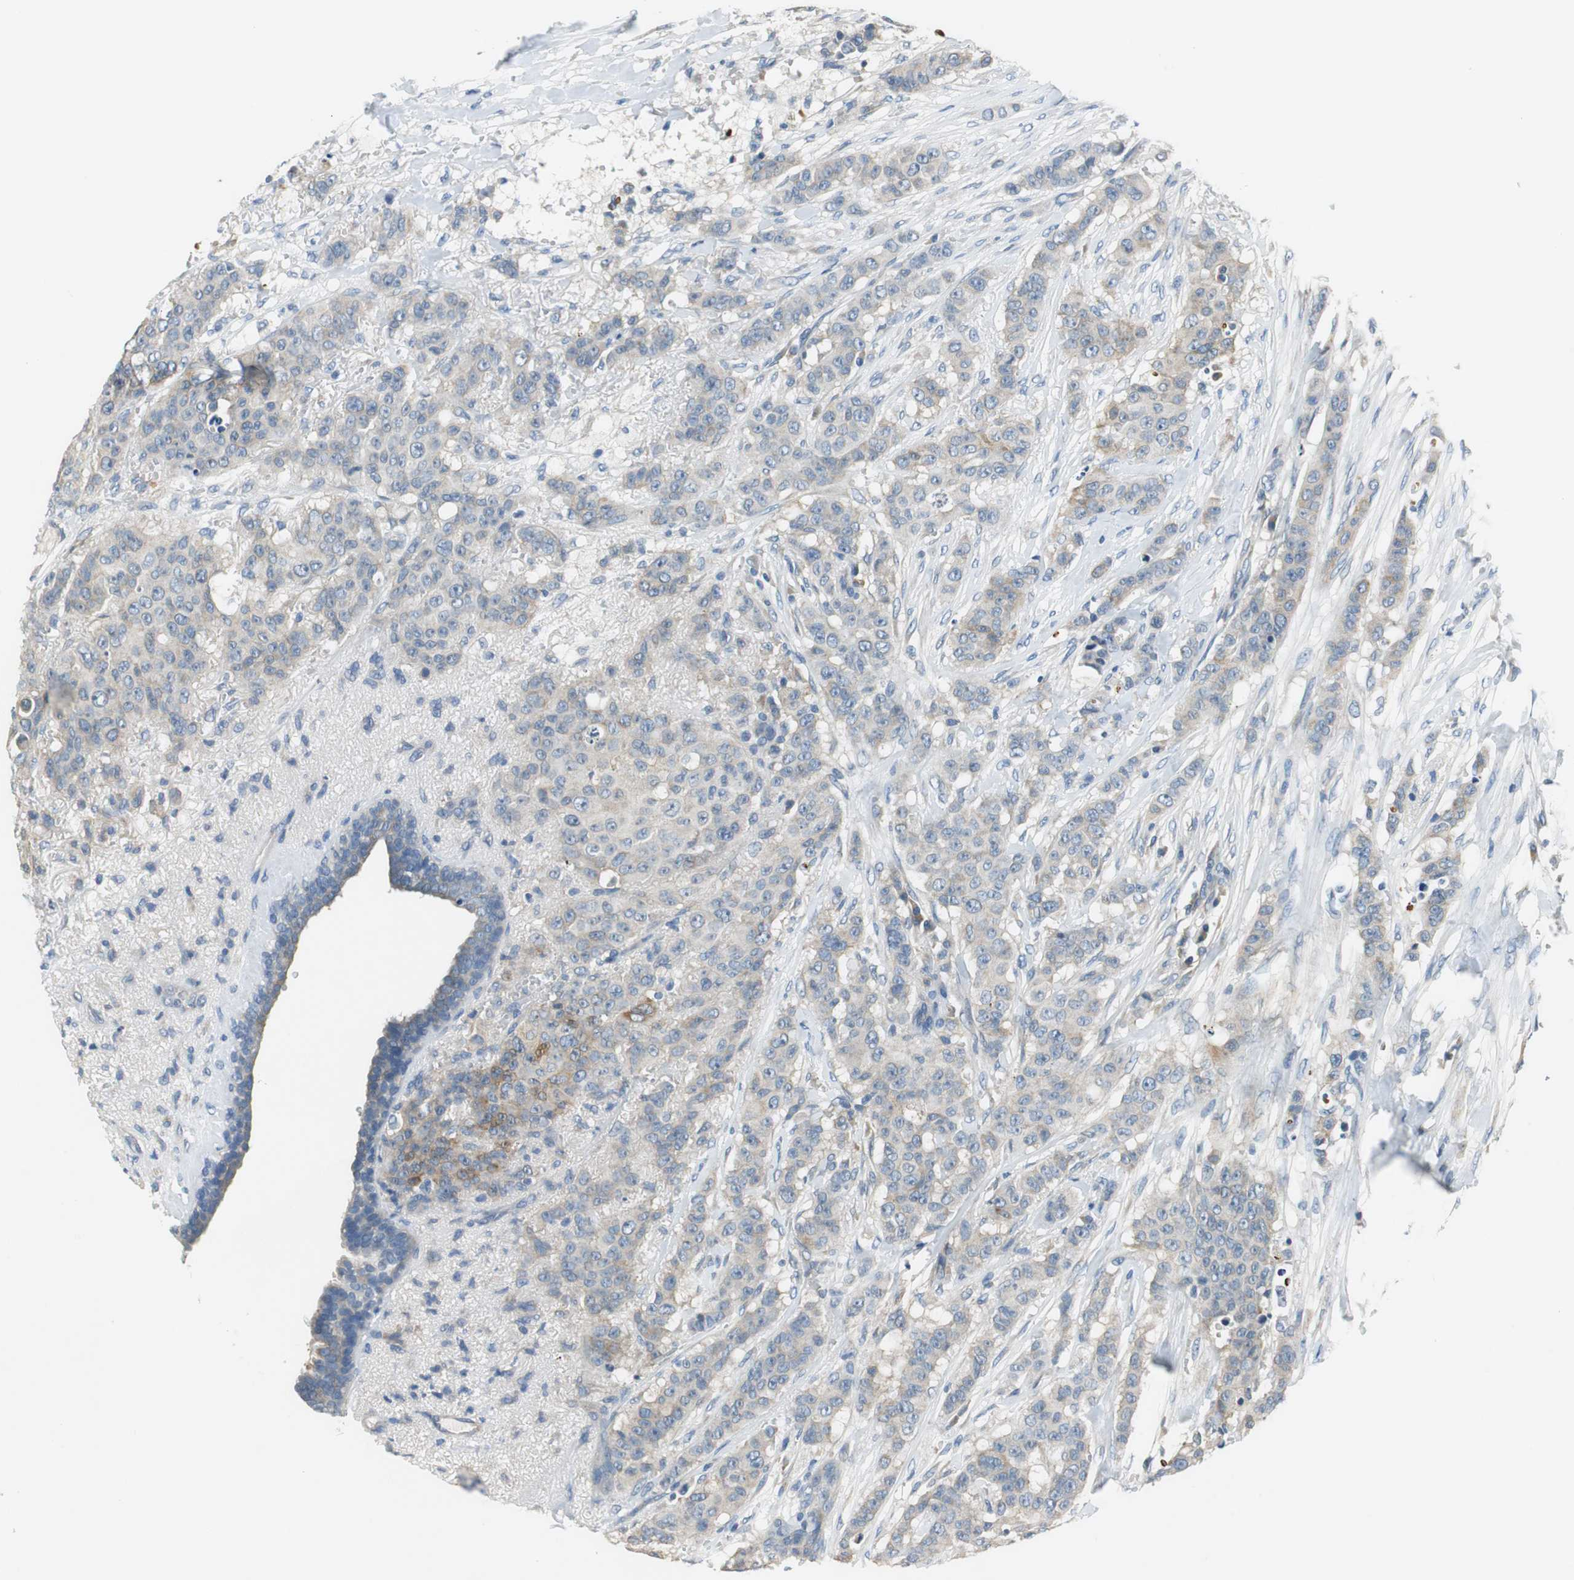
{"staining": {"intensity": "weak", "quantity": ">75%", "location": "cytoplasmic/membranous"}, "tissue": "breast cancer", "cell_type": "Tumor cells", "image_type": "cancer", "snomed": [{"axis": "morphology", "description": "Duct carcinoma"}, {"axis": "topography", "description": "Breast"}], "caption": "Breast invasive ductal carcinoma was stained to show a protein in brown. There is low levels of weak cytoplasmic/membranous expression in about >75% of tumor cells.", "gene": "FADS2", "patient": {"sex": "female", "age": 40}}